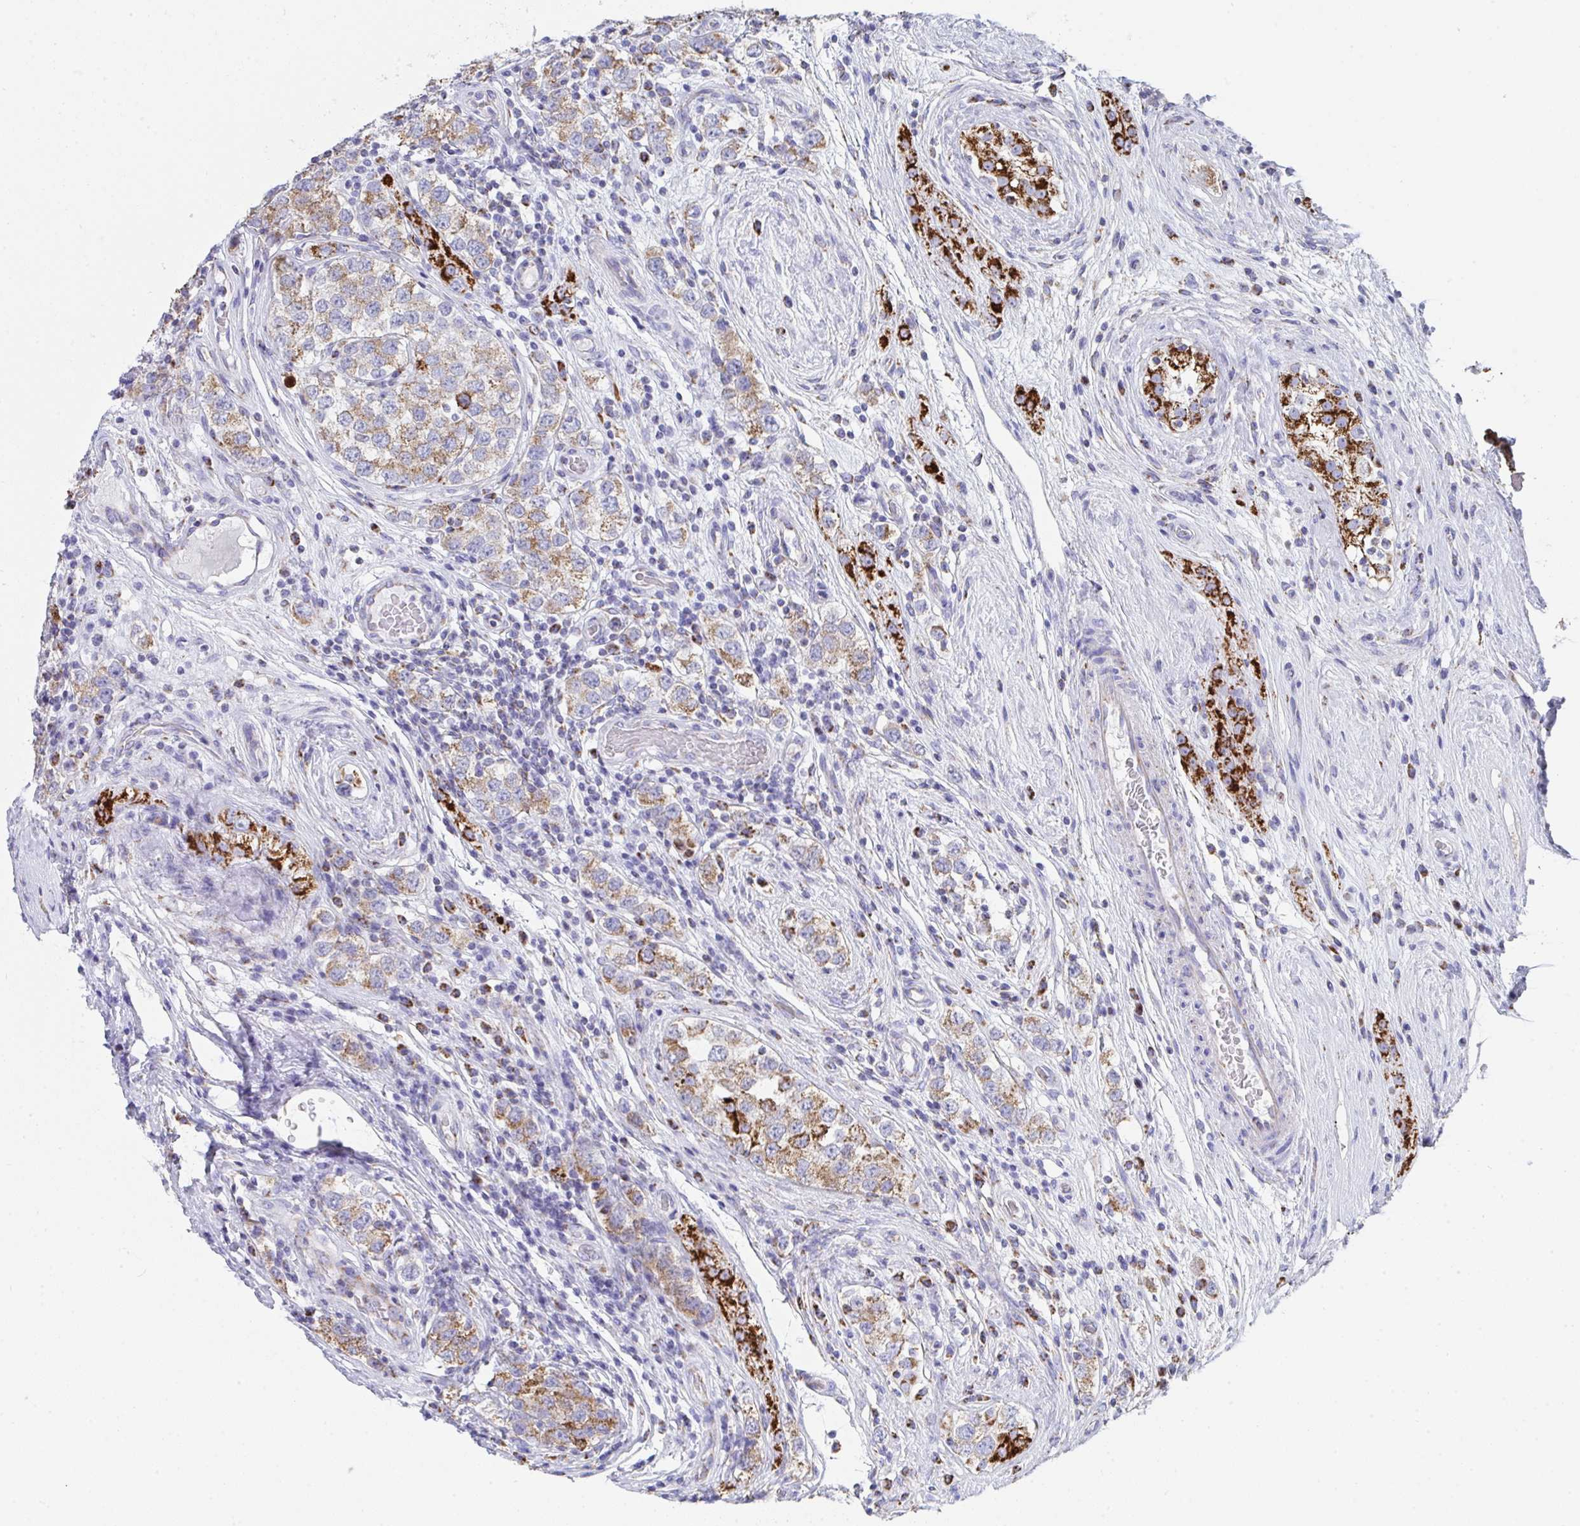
{"staining": {"intensity": "moderate", "quantity": ">75%", "location": "cytoplasmic/membranous"}, "tissue": "testis cancer", "cell_type": "Tumor cells", "image_type": "cancer", "snomed": [{"axis": "morphology", "description": "Seminoma, NOS"}, {"axis": "topography", "description": "Testis"}], "caption": "Testis cancer (seminoma) stained with a protein marker displays moderate staining in tumor cells.", "gene": "AIFM1", "patient": {"sex": "male", "age": 34}}